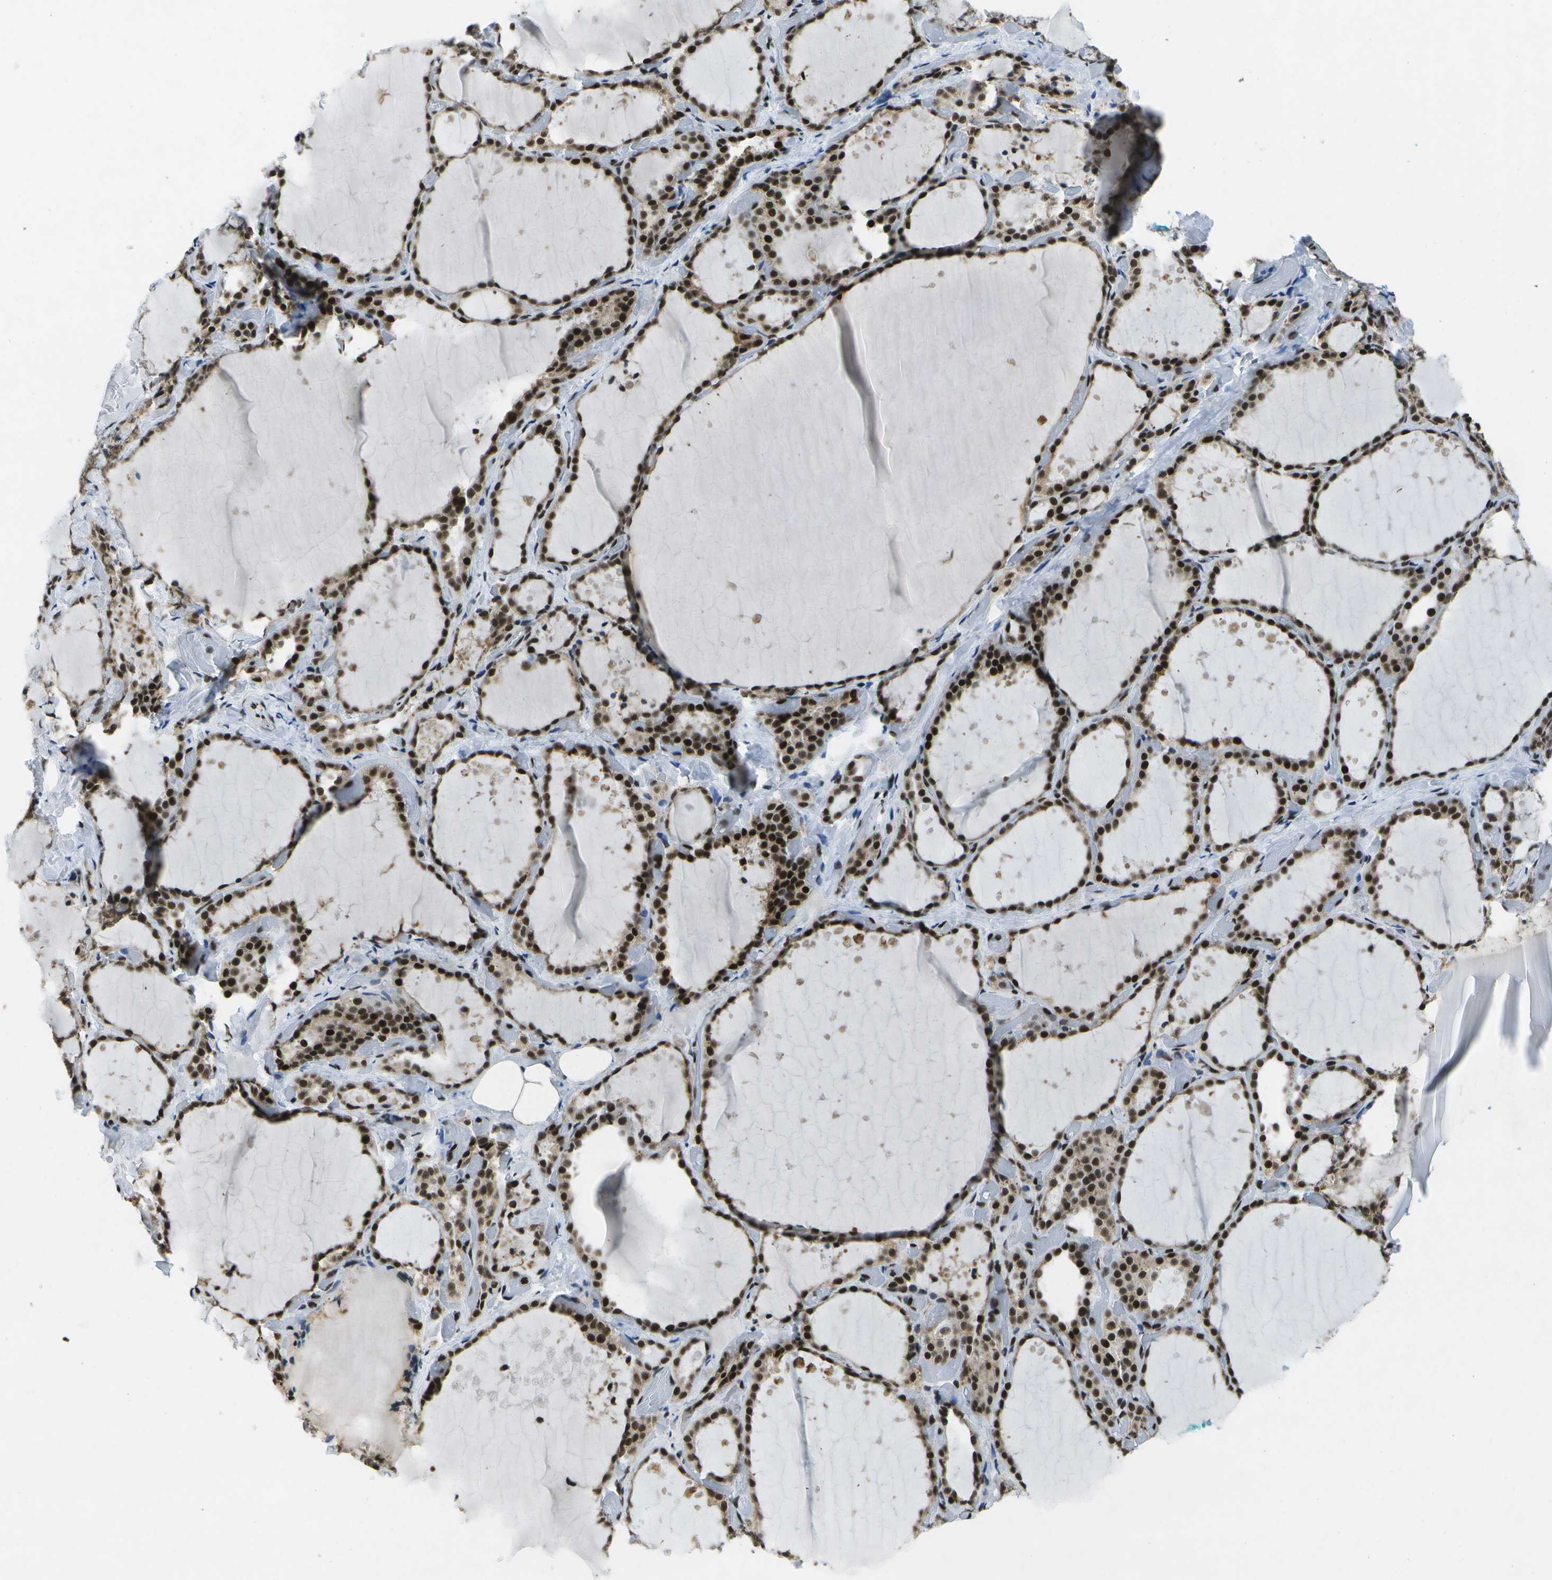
{"staining": {"intensity": "strong", "quantity": ">75%", "location": "nuclear"}, "tissue": "thyroid gland", "cell_type": "Glandular cells", "image_type": "normal", "snomed": [{"axis": "morphology", "description": "Normal tissue, NOS"}, {"axis": "topography", "description": "Thyroid gland"}], "caption": "Immunohistochemistry (IHC) staining of normal thyroid gland, which shows high levels of strong nuclear positivity in approximately >75% of glandular cells indicating strong nuclear protein expression. The staining was performed using DAB (3,3'-diaminobenzidine) (brown) for protein detection and nuclei were counterstained in hematoxylin (blue).", "gene": "NSRP1", "patient": {"sex": "female", "age": 44}}